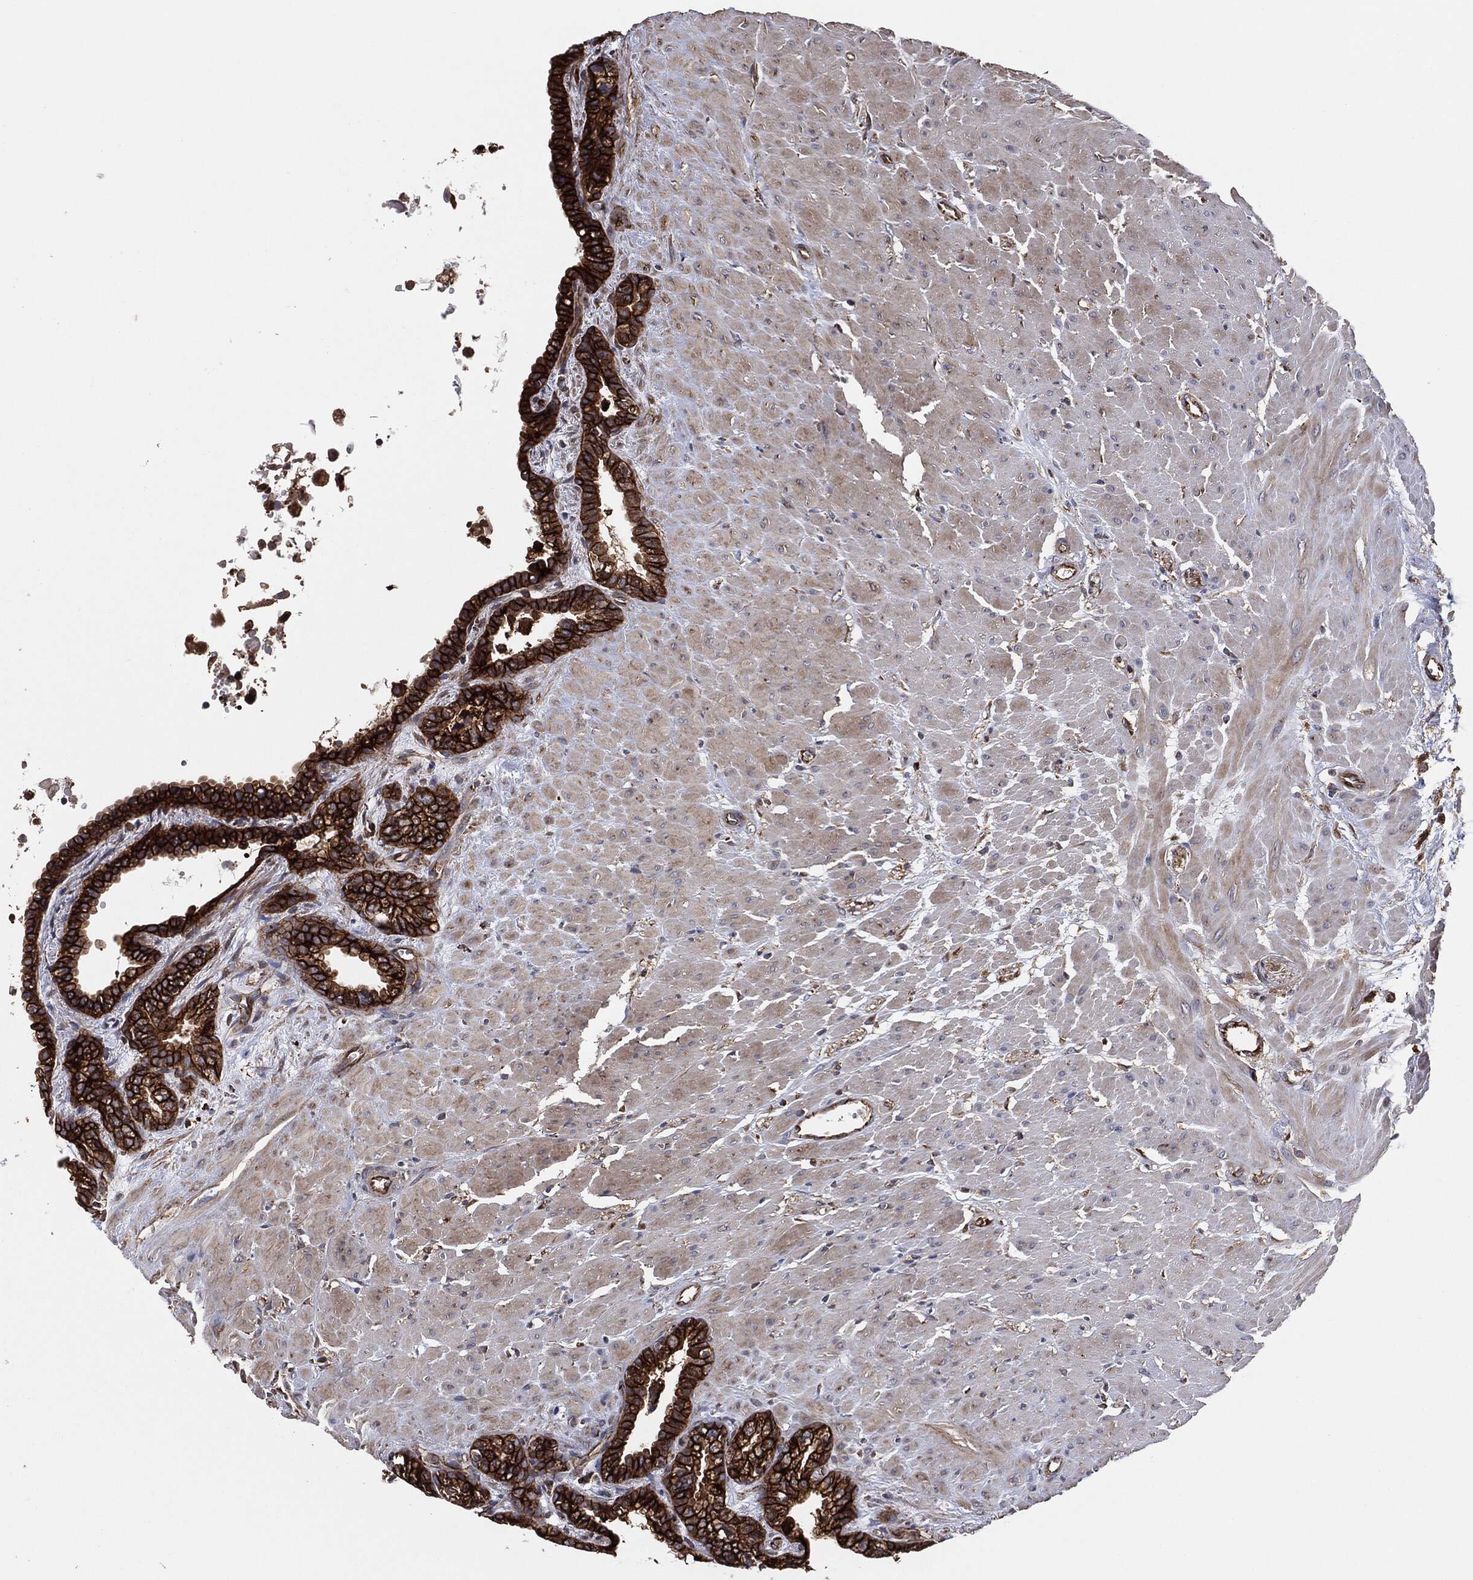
{"staining": {"intensity": "strong", "quantity": ">75%", "location": "cytoplasmic/membranous"}, "tissue": "seminal vesicle", "cell_type": "Glandular cells", "image_type": "normal", "snomed": [{"axis": "morphology", "description": "Normal tissue, NOS"}, {"axis": "morphology", "description": "Urothelial carcinoma, NOS"}, {"axis": "topography", "description": "Urinary bladder"}, {"axis": "topography", "description": "Seminal veicle"}], "caption": "A high amount of strong cytoplasmic/membranous expression is seen in approximately >75% of glandular cells in unremarkable seminal vesicle. (IHC, brightfield microscopy, high magnification).", "gene": "CTNNA1", "patient": {"sex": "male", "age": 76}}